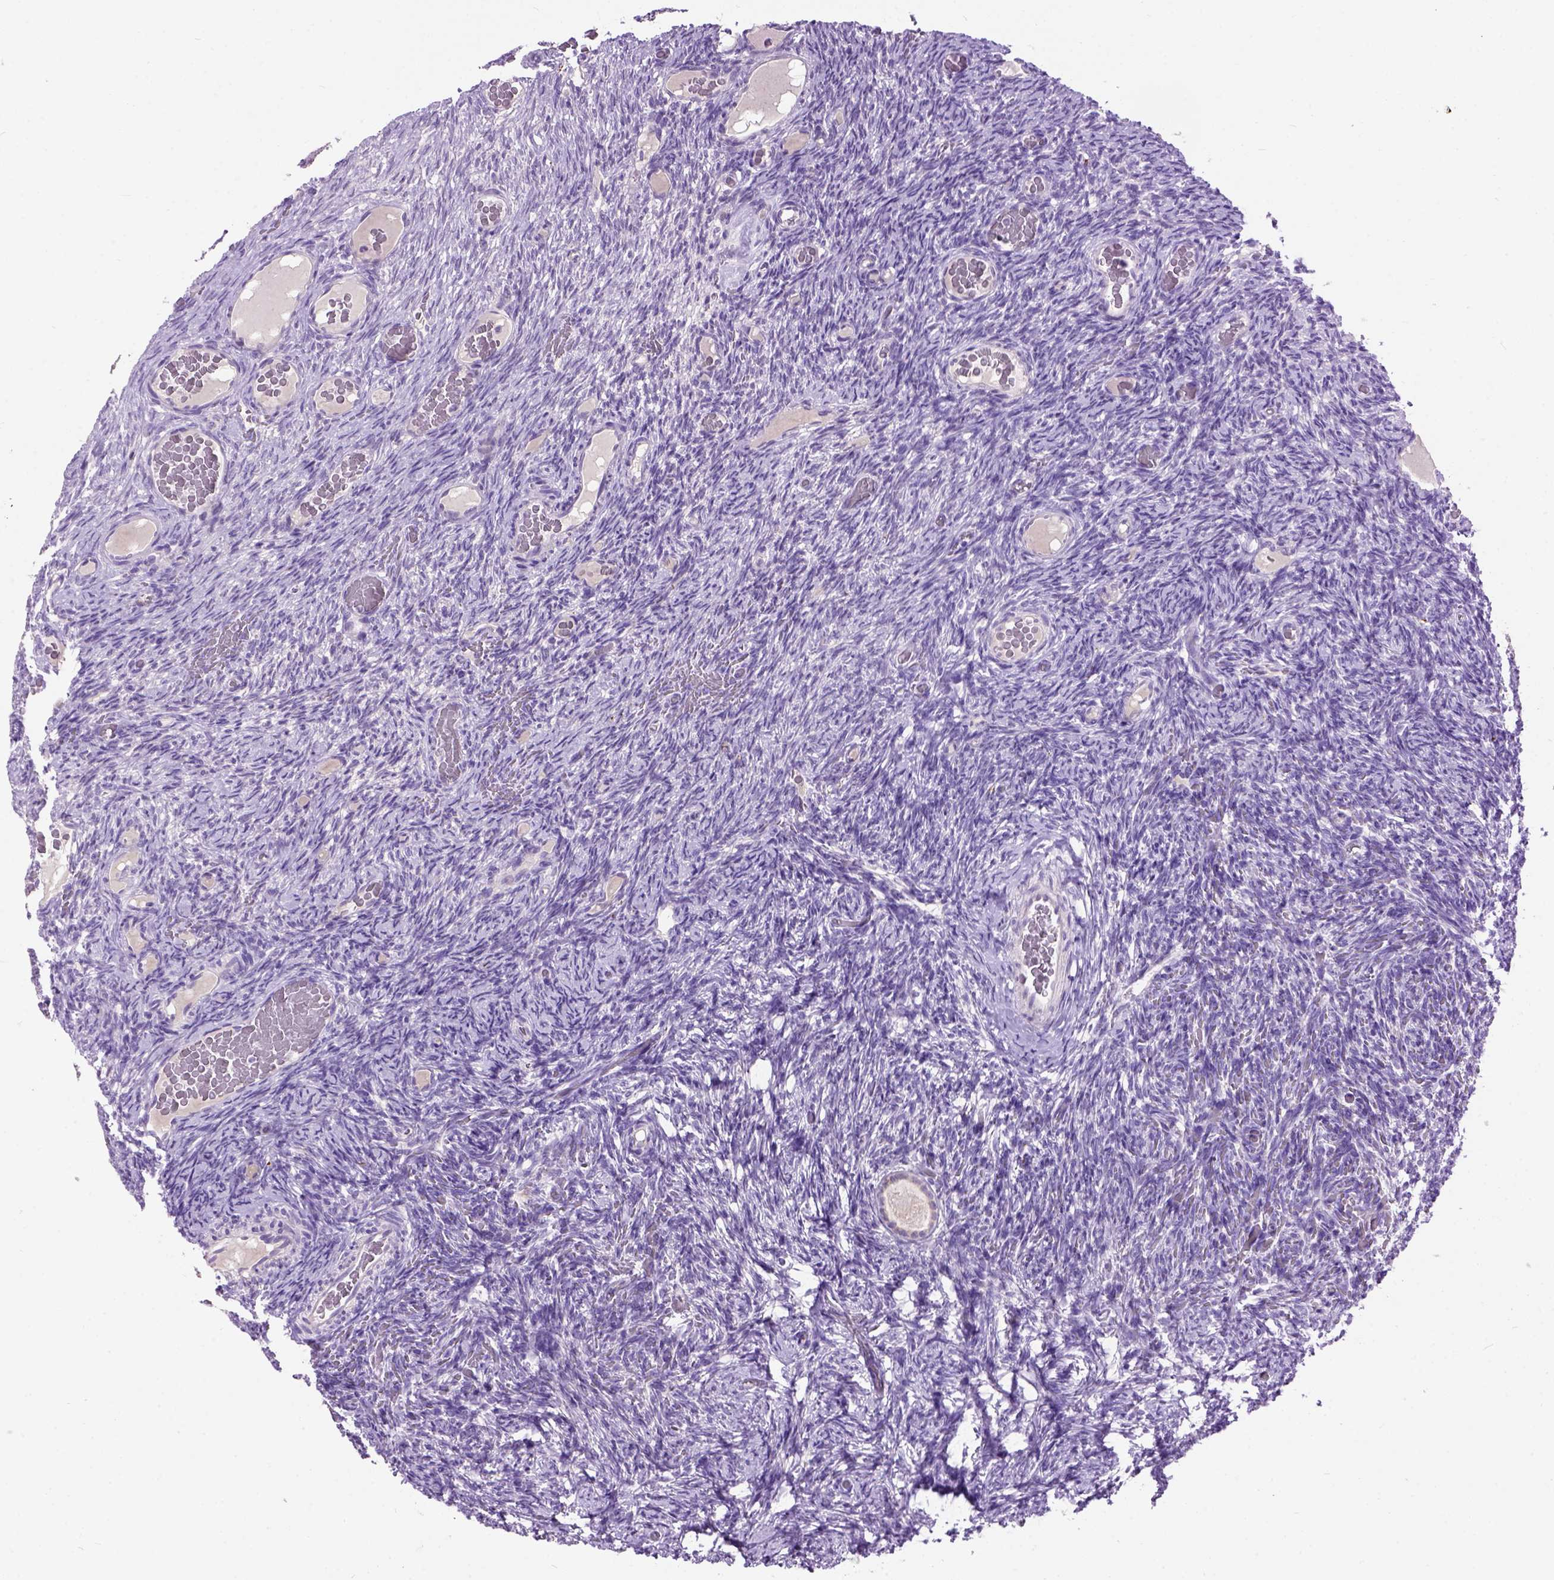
{"staining": {"intensity": "negative", "quantity": "none", "location": "none"}, "tissue": "ovary", "cell_type": "Follicle cells", "image_type": "normal", "snomed": [{"axis": "morphology", "description": "Normal tissue, NOS"}, {"axis": "topography", "description": "Ovary"}], "caption": "IHC of benign ovary displays no expression in follicle cells.", "gene": "MAPT", "patient": {"sex": "female", "age": 34}}